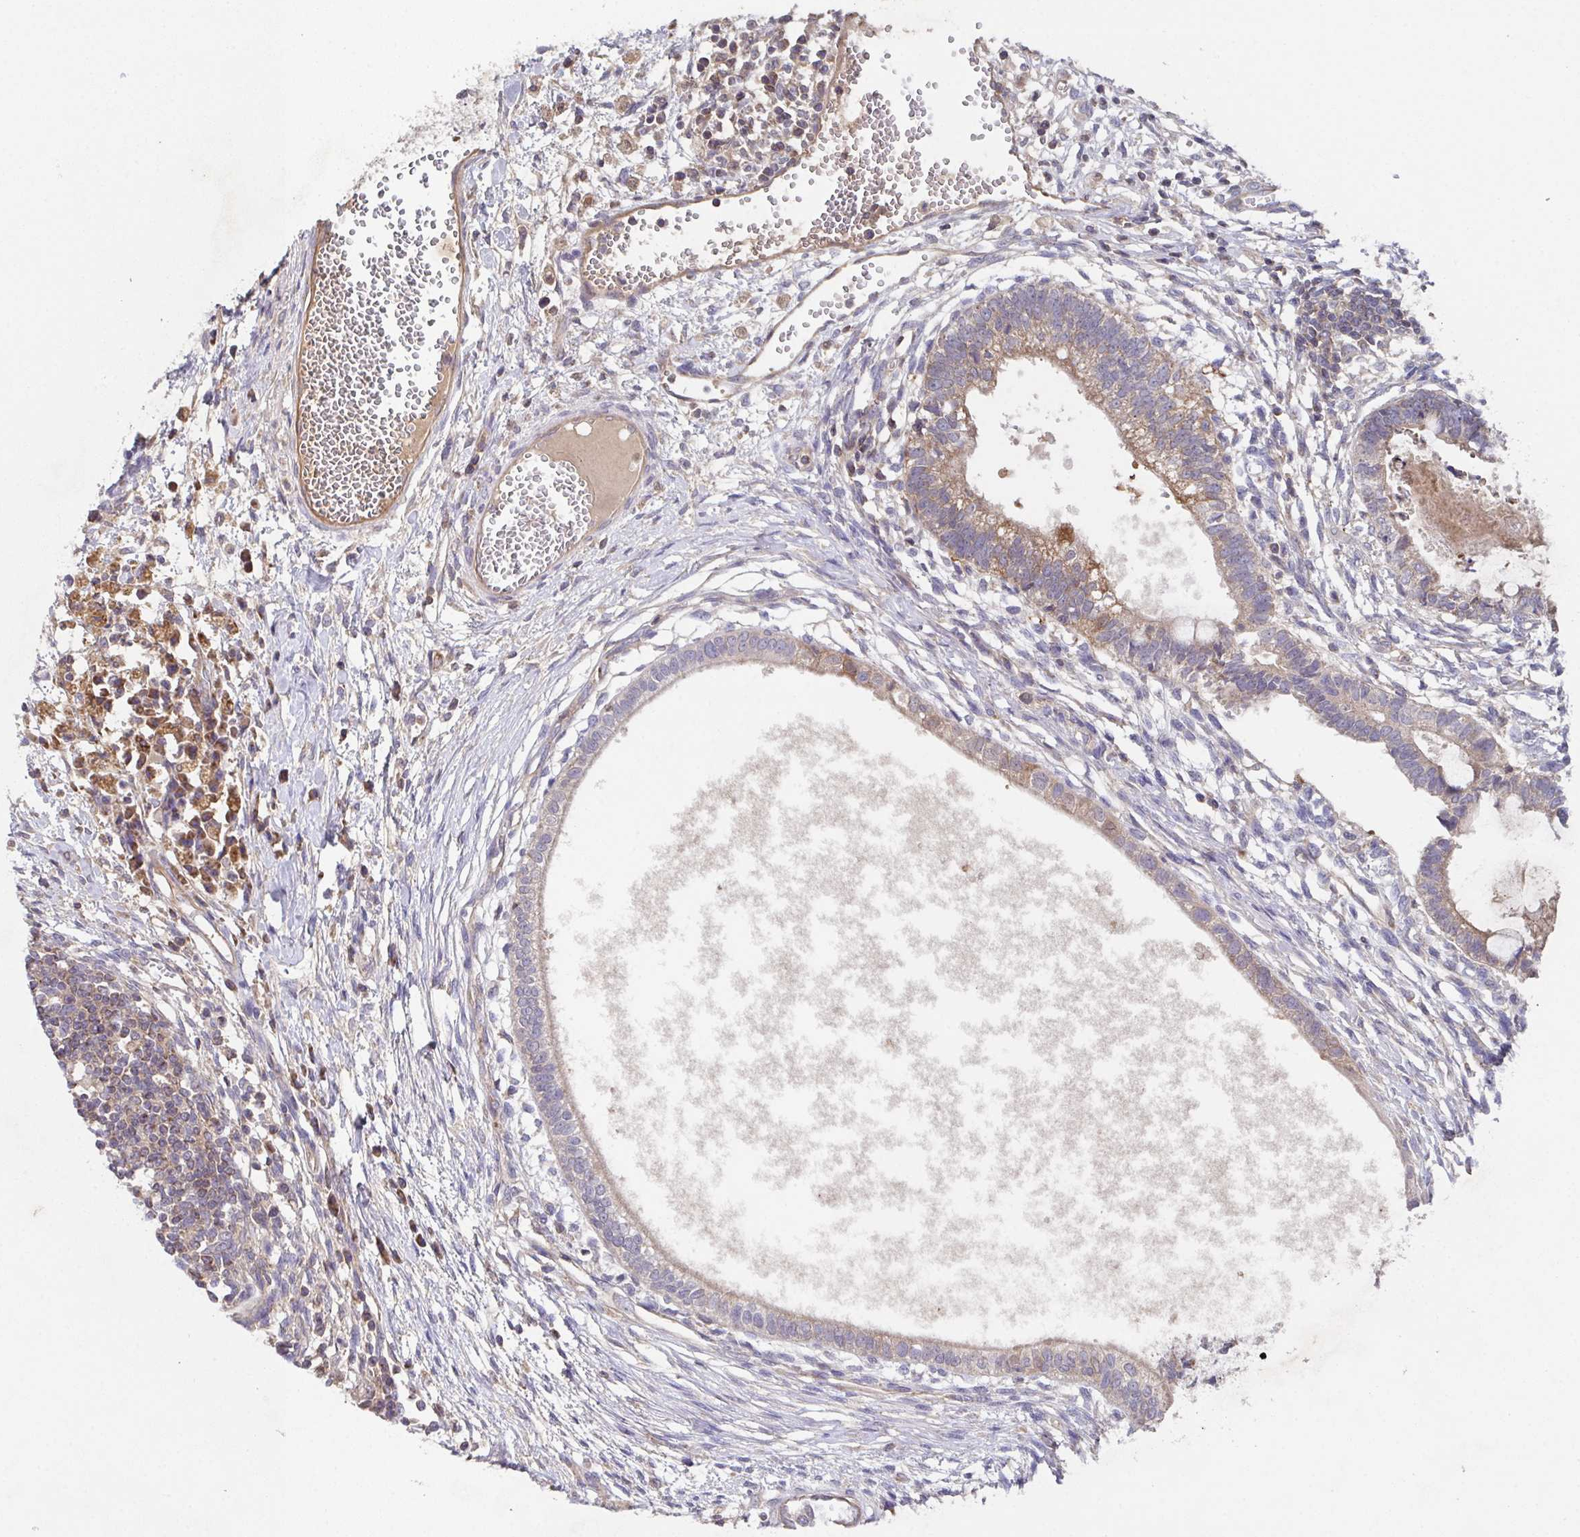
{"staining": {"intensity": "weak", "quantity": "25%-75%", "location": "cytoplasmic/membranous"}, "tissue": "testis cancer", "cell_type": "Tumor cells", "image_type": "cancer", "snomed": [{"axis": "morphology", "description": "Carcinoma, Embryonal, NOS"}, {"axis": "topography", "description": "Testis"}], "caption": "Human embryonal carcinoma (testis) stained with a brown dye demonstrates weak cytoplasmic/membranous positive expression in approximately 25%-75% of tumor cells.", "gene": "MT-ND3", "patient": {"sex": "male", "age": 37}}